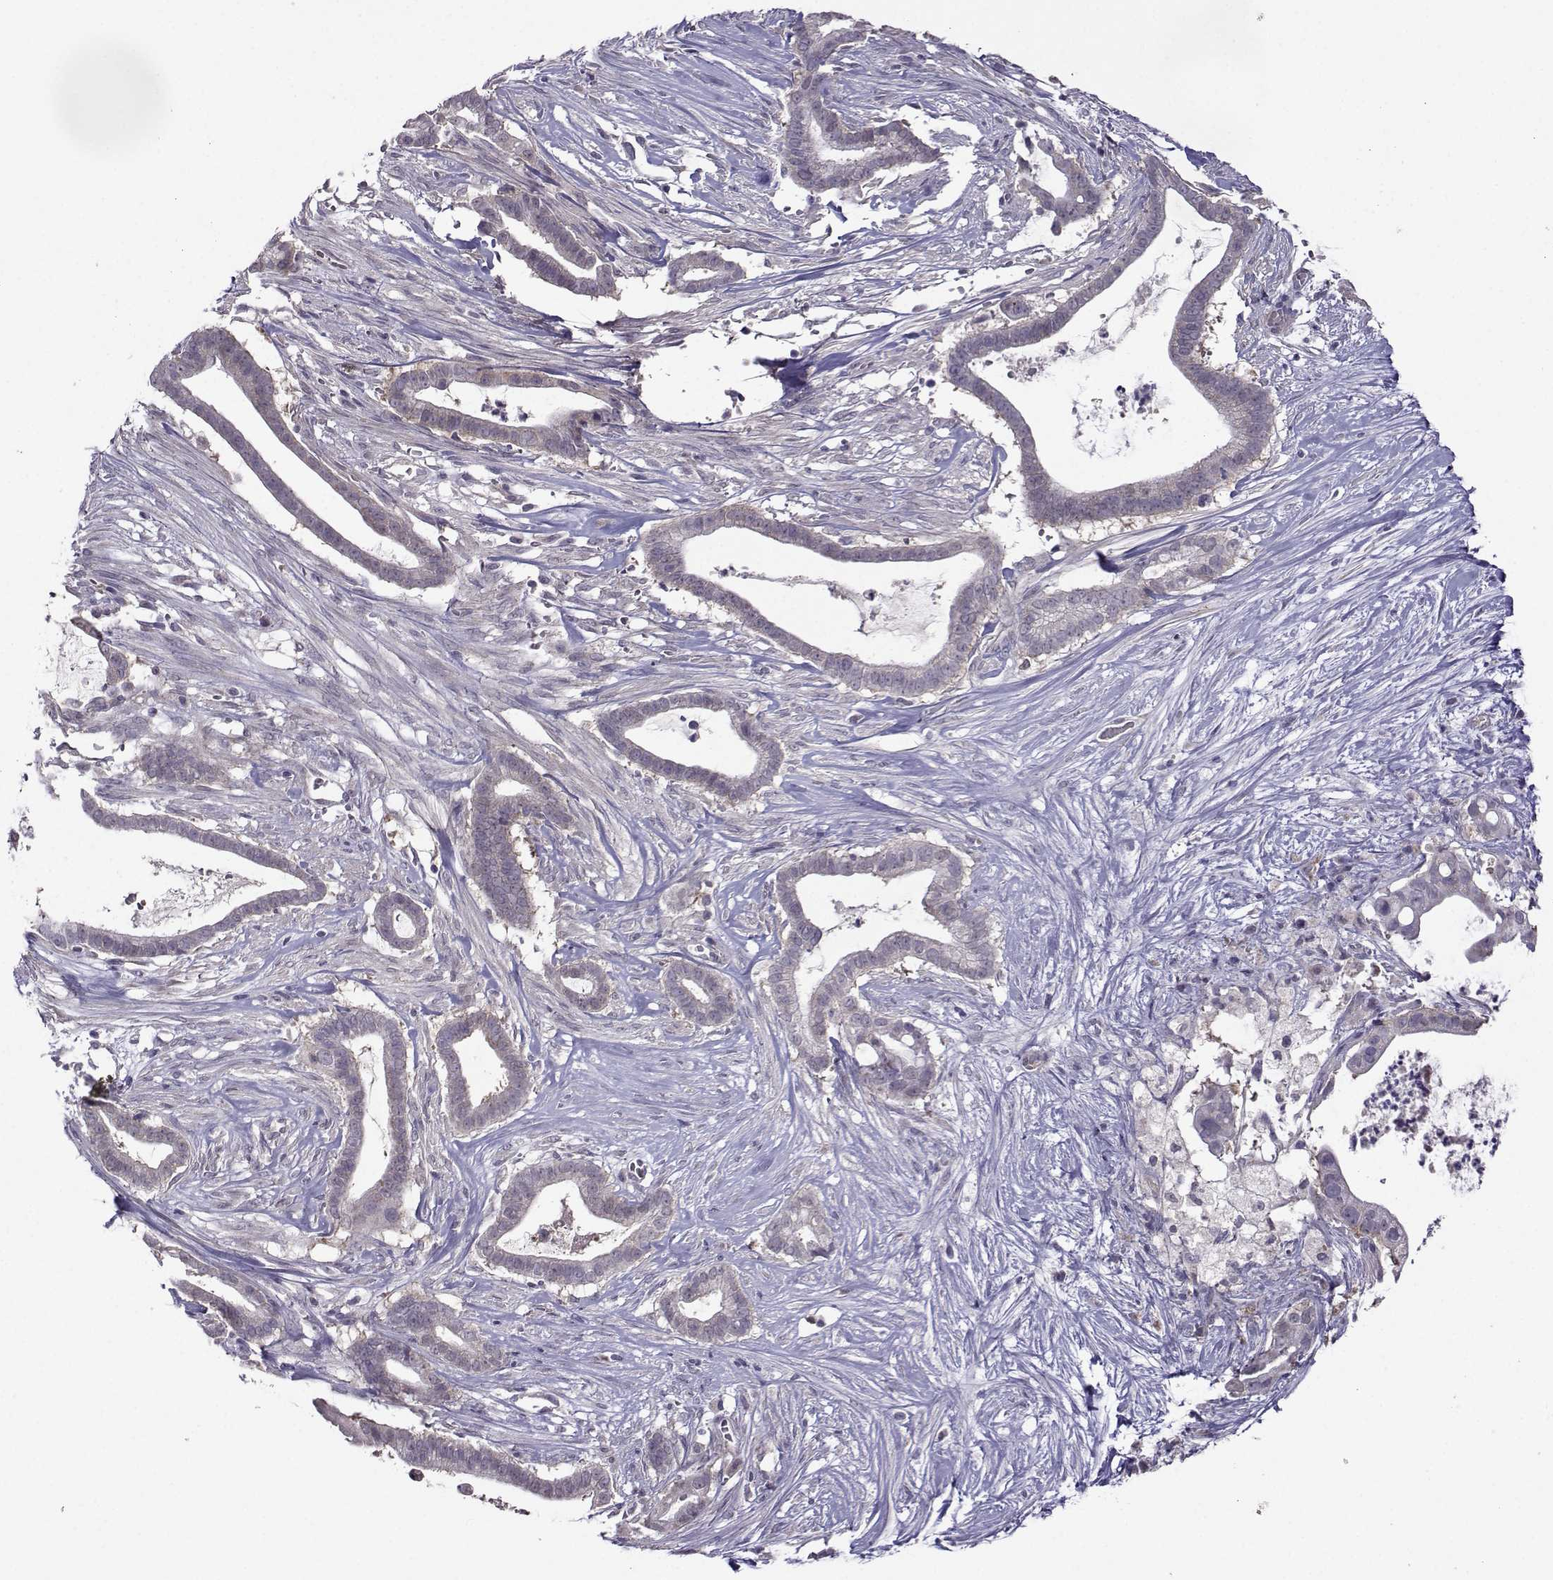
{"staining": {"intensity": "weak", "quantity": "<25%", "location": "cytoplasmic/membranous"}, "tissue": "pancreatic cancer", "cell_type": "Tumor cells", "image_type": "cancer", "snomed": [{"axis": "morphology", "description": "Adenocarcinoma, NOS"}, {"axis": "topography", "description": "Pancreas"}], "caption": "High power microscopy photomicrograph of an immunohistochemistry (IHC) photomicrograph of pancreatic adenocarcinoma, revealing no significant staining in tumor cells.", "gene": "DDX20", "patient": {"sex": "male", "age": 61}}